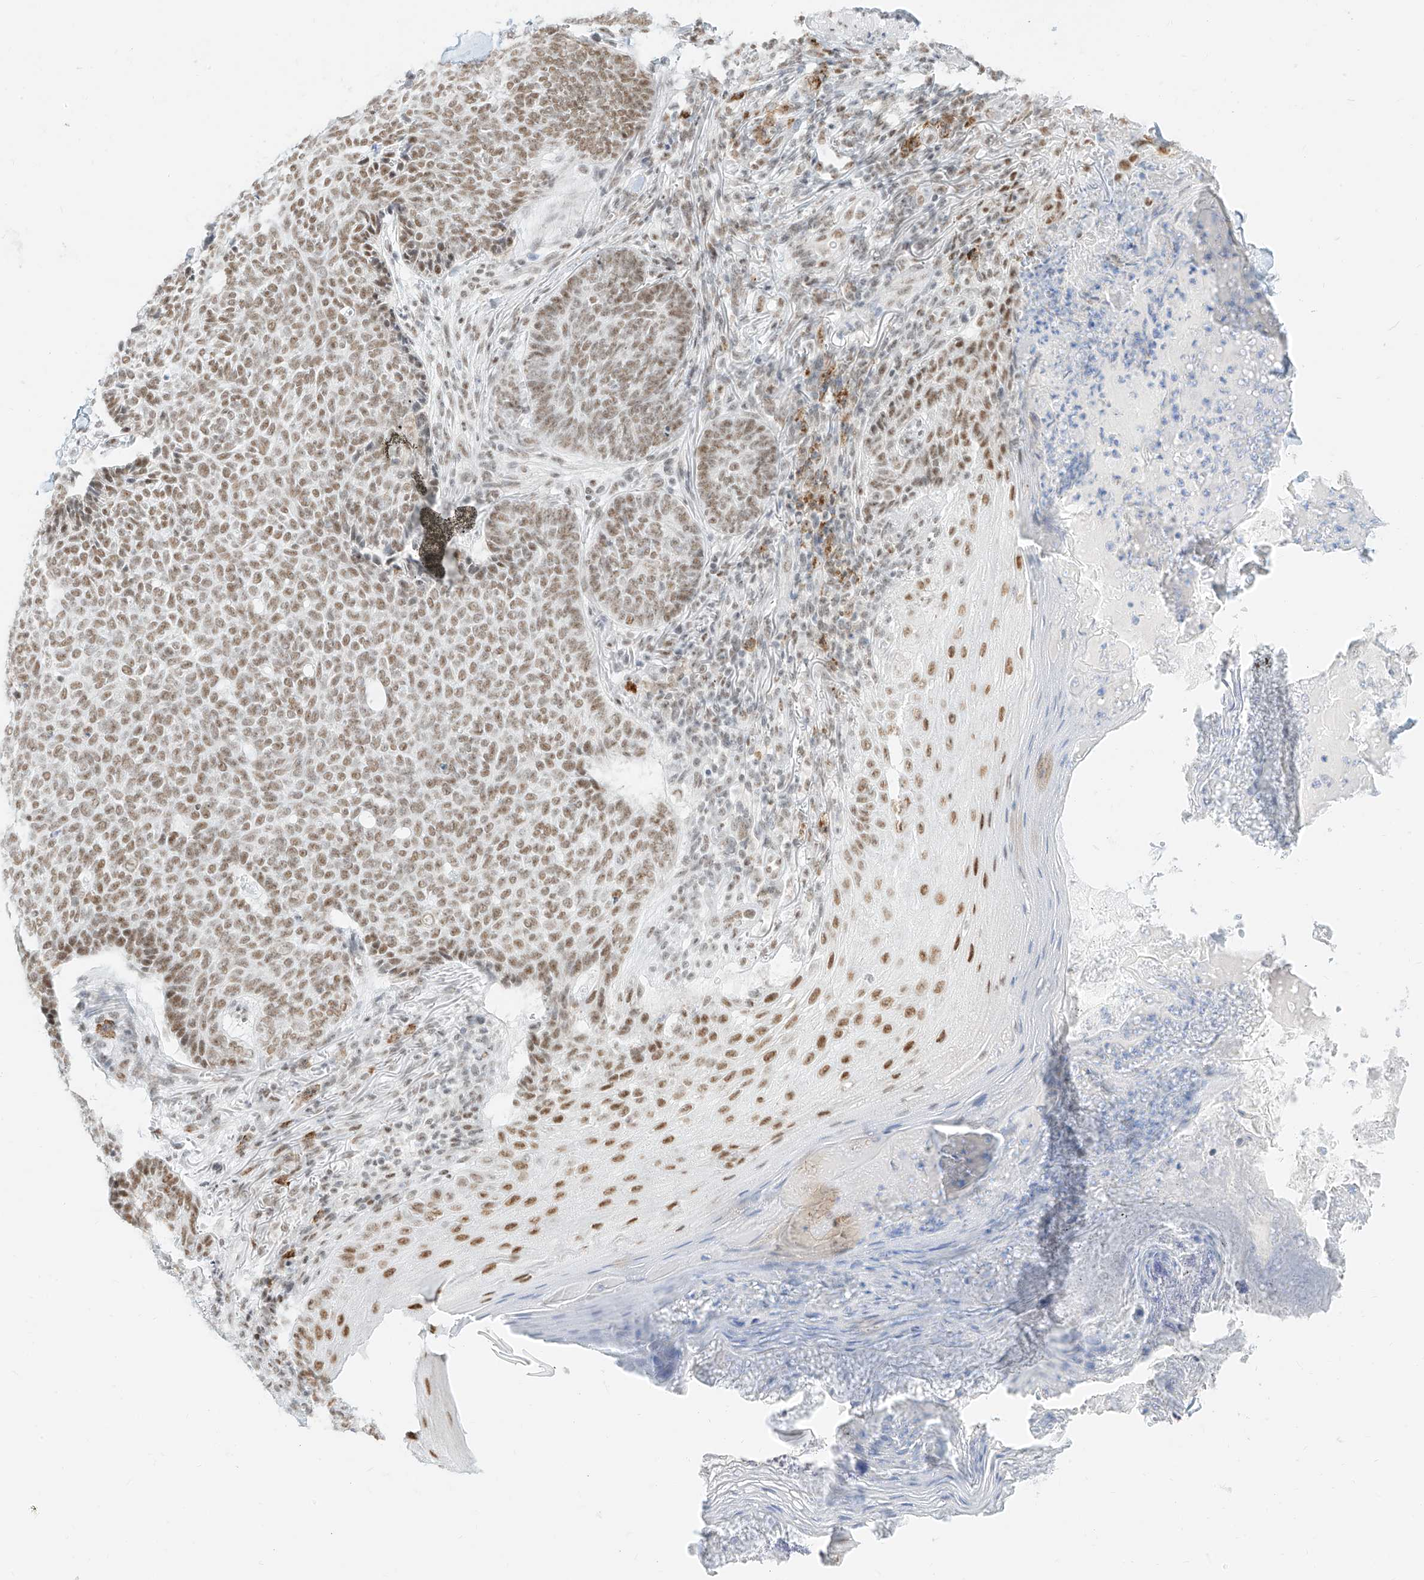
{"staining": {"intensity": "moderate", "quantity": ">75%", "location": "nuclear"}, "tissue": "skin cancer", "cell_type": "Tumor cells", "image_type": "cancer", "snomed": [{"axis": "morphology", "description": "Normal tissue, NOS"}, {"axis": "morphology", "description": "Basal cell carcinoma"}, {"axis": "topography", "description": "Skin"}], "caption": "This image displays immunohistochemistry (IHC) staining of human skin basal cell carcinoma, with medium moderate nuclear positivity in about >75% of tumor cells.", "gene": "SUPT5H", "patient": {"sex": "male", "age": 50}}